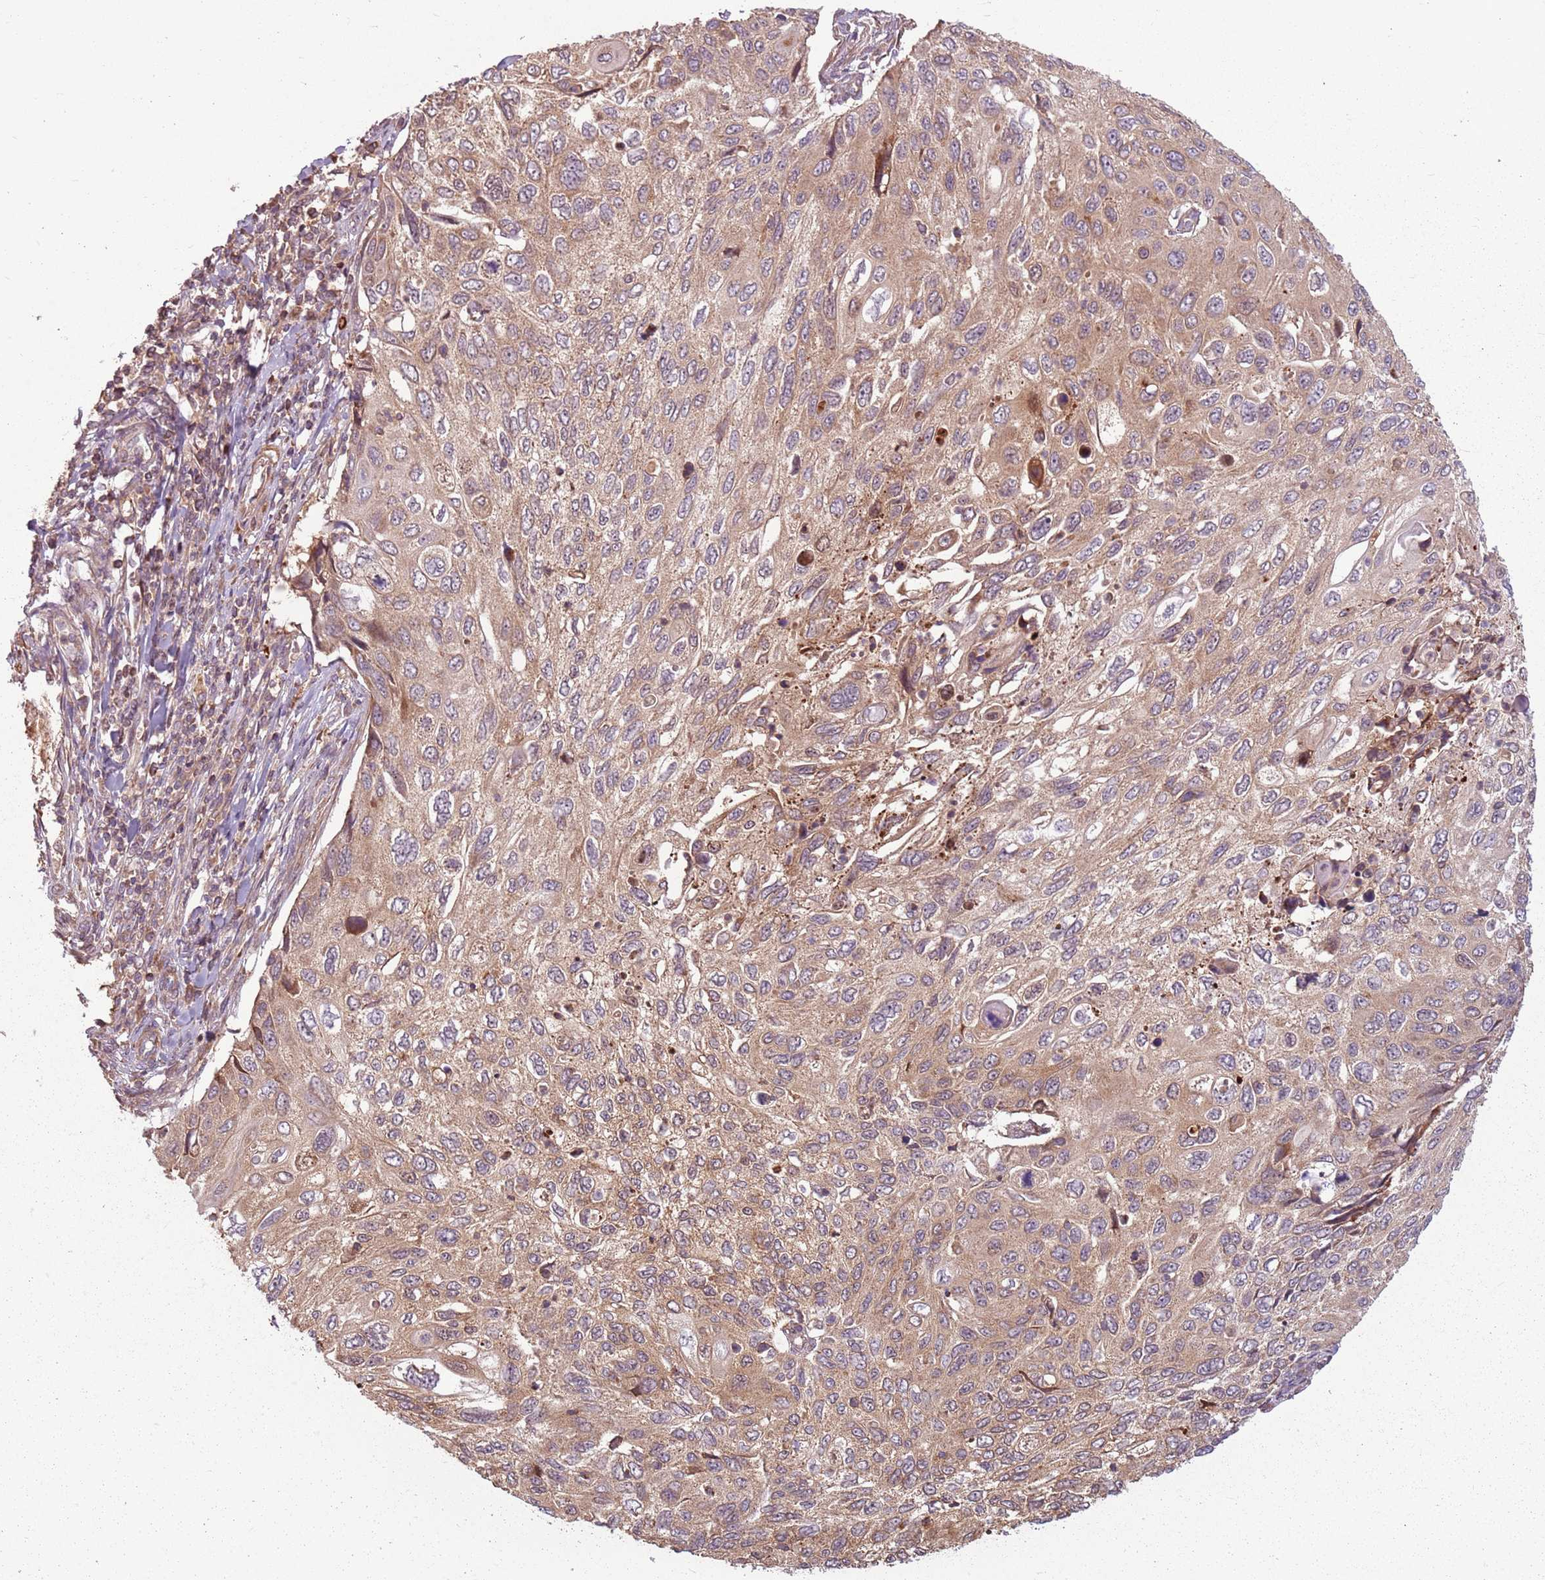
{"staining": {"intensity": "moderate", "quantity": ">75%", "location": "cytoplasmic/membranous"}, "tissue": "cervical cancer", "cell_type": "Tumor cells", "image_type": "cancer", "snomed": [{"axis": "morphology", "description": "Squamous cell carcinoma, NOS"}, {"axis": "topography", "description": "Cervix"}], "caption": "A brown stain shows moderate cytoplasmic/membranous staining of a protein in human cervical squamous cell carcinoma tumor cells.", "gene": "RPL21", "patient": {"sex": "female", "age": 70}}